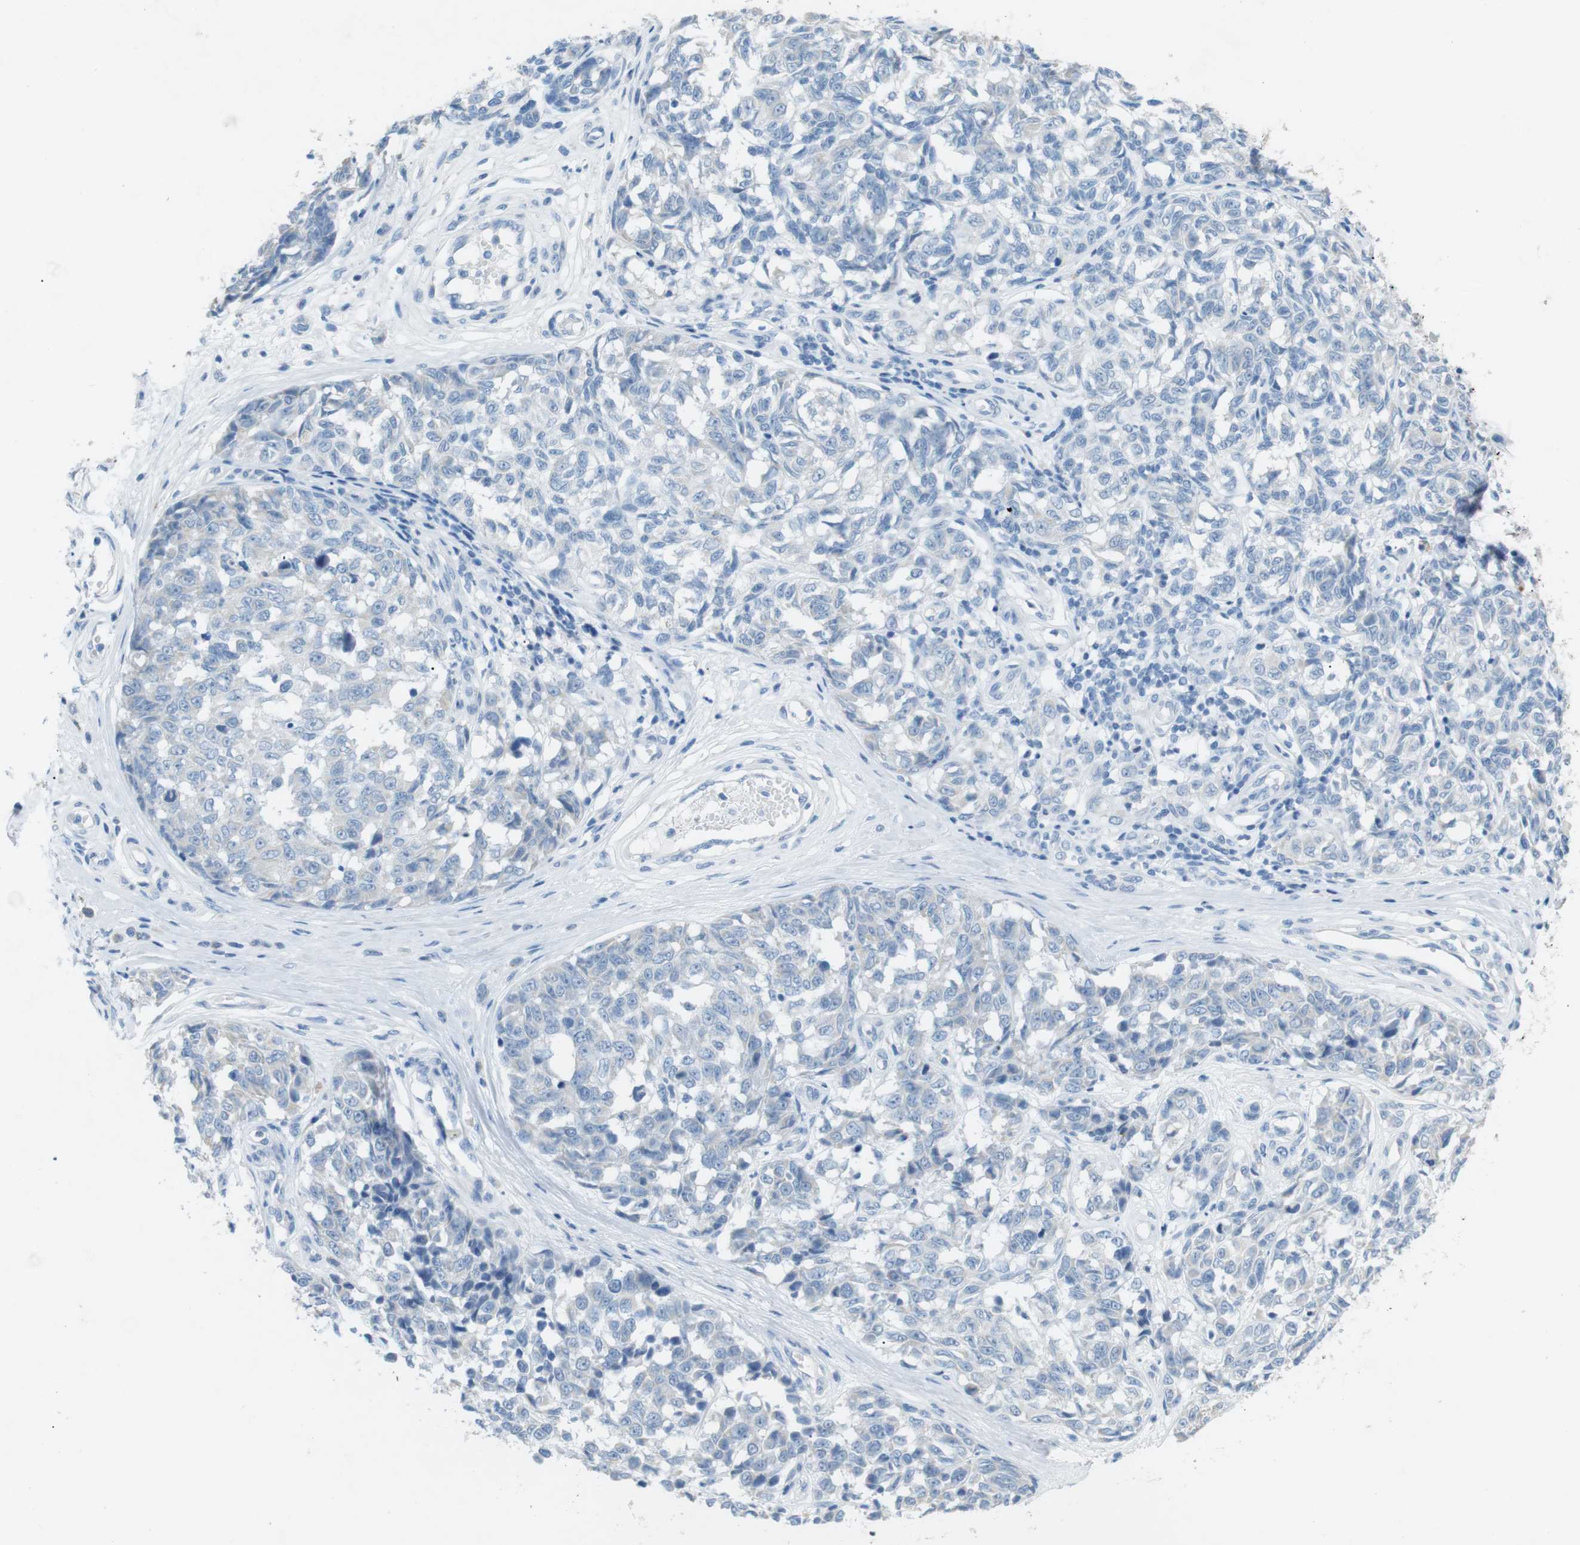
{"staining": {"intensity": "negative", "quantity": "none", "location": "none"}, "tissue": "melanoma", "cell_type": "Tumor cells", "image_type": "cancer", "snomed": [{"axis": "morphology", "description": "Malignant melanoma, NOS"}, {"axis": "topography", "description": "Skin"}], "caption": "This is an immunohistochemistry micrograph of human malignant melanoma. There is no positivity in tumor cells.", "gene": "SALL4", "patient": {"sex": "female", "age": 64}}